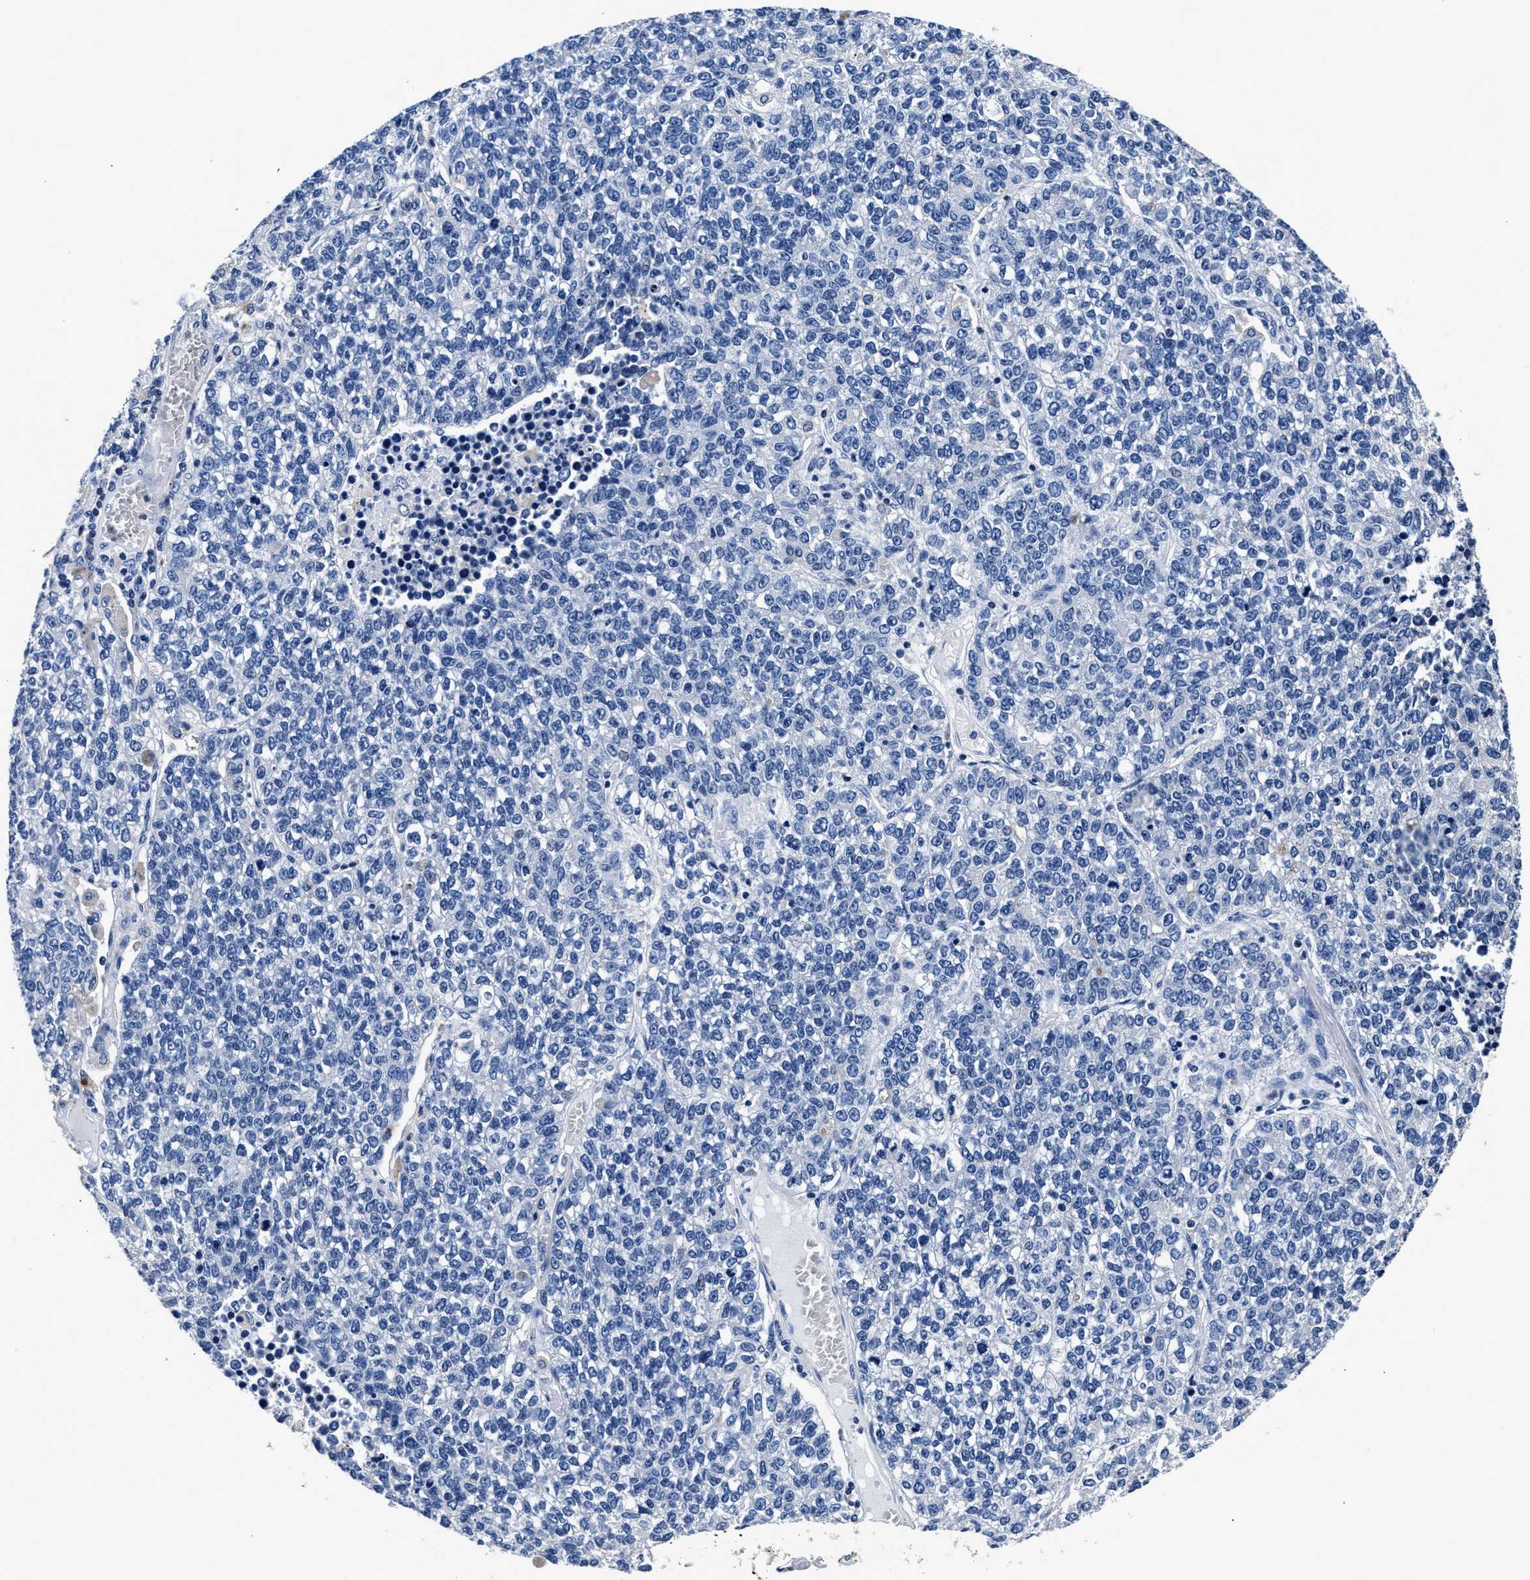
{"staining": {"intensity": "negative", "quantity": "none", "location": "none"}, "tissue": "lung cancer", "cell_type": "Tumor cells", "image_type": "cancer", "snomed": [{"axis": "morphology", "description": "Adenocarcinoma, NOS"}, {"axis": "topography", "description": "Lung"}], "caption": "The immunohistochemistry (IHC) image has no significant expression in tumor cells of lung cancer (adenocarcinoma) tissue.", "gene": "PHF24", "patient": {"sex": "male", "age": 49}}